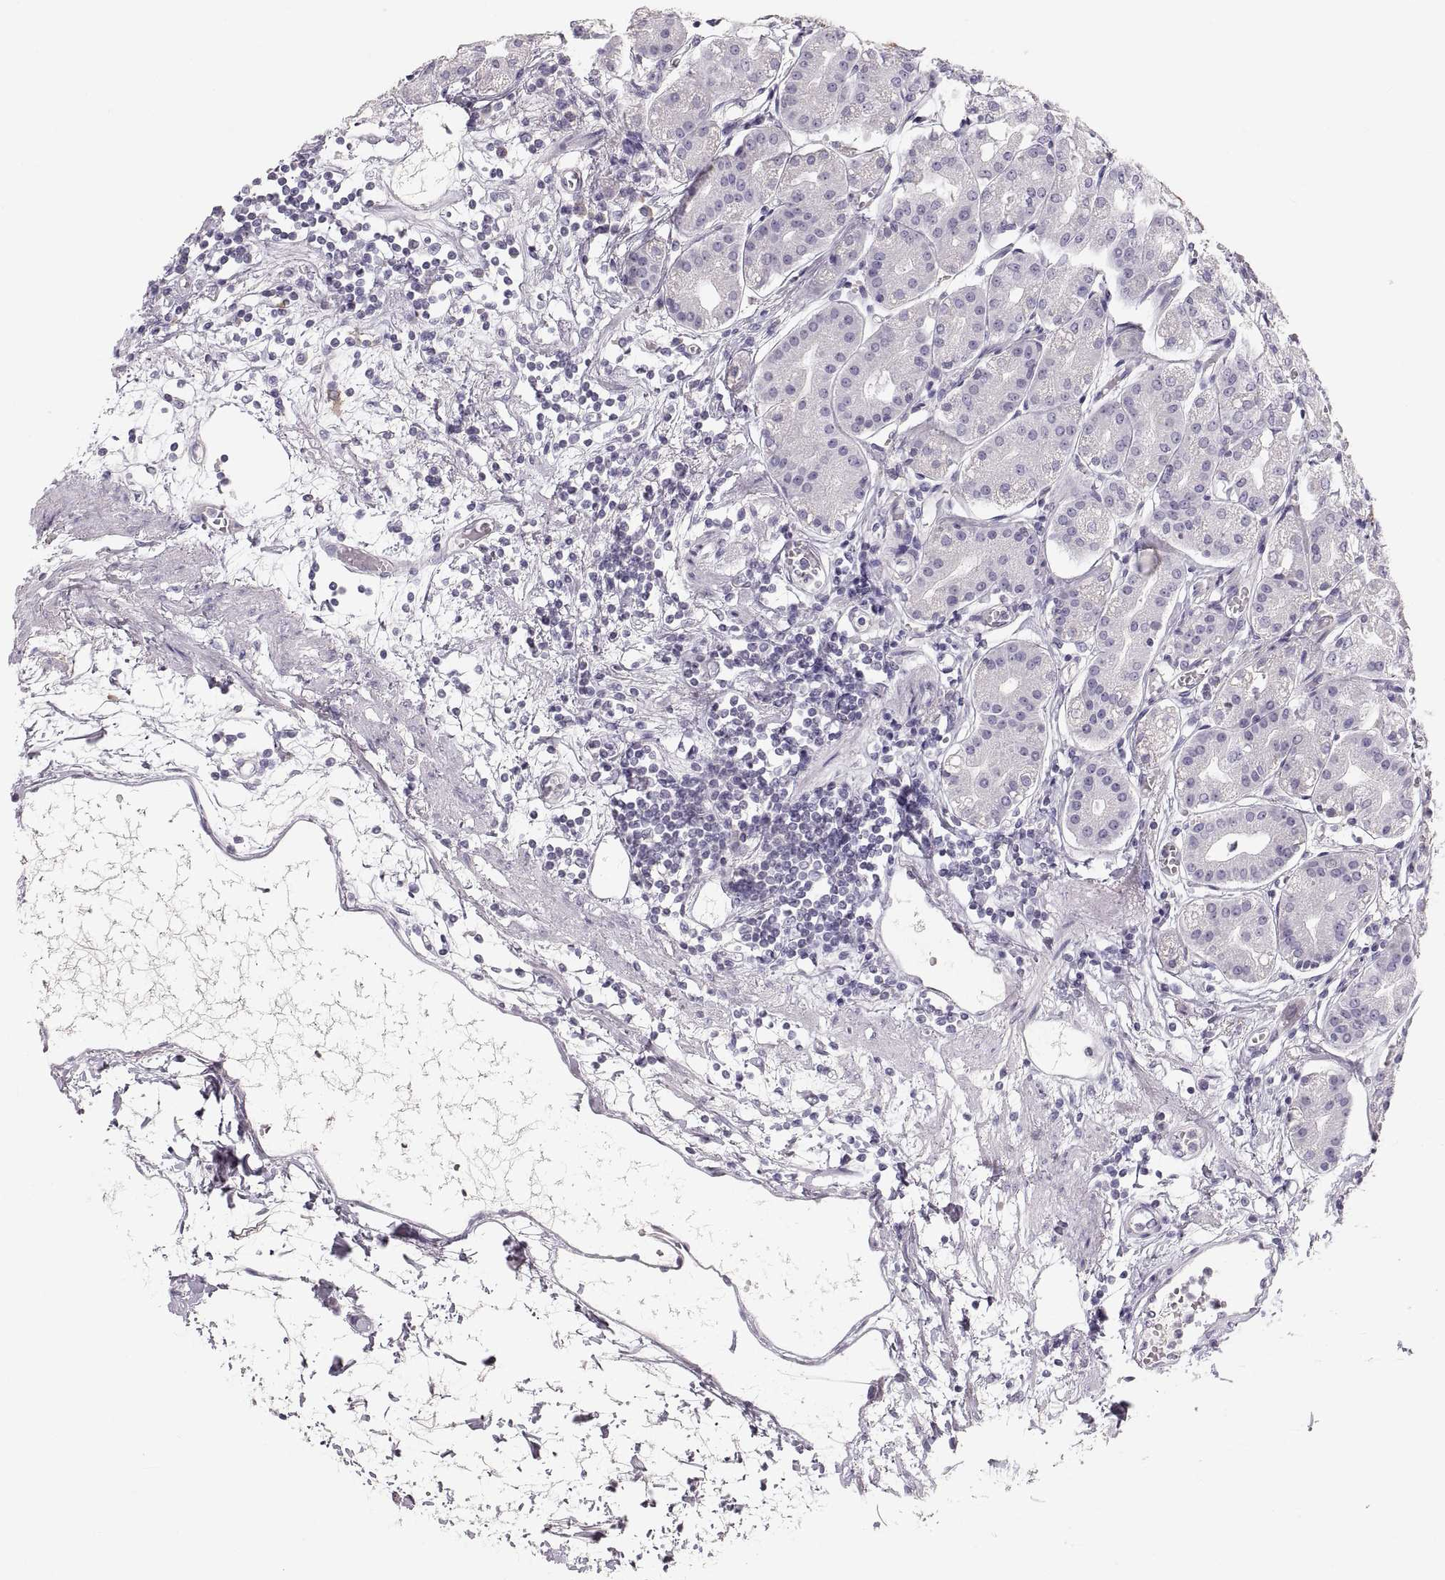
{"staining": {"intensity": "negative", "quantity": "none", "location": "none"}, "tissue": "stomach", "cell_type": "Glandular cells", "image_type": "normal", "snomed": [{"axis": "morphology", "description": "Normal tissue, NOS"}, {"axis": "topography", "description": "Skeletal muscle"}, {"axis": "topography", "description": "Stomach"}], "caption": "This photomicrograph is of benign stomach stained with IHC to label a protein in brown with the nuclei are counter-stained blue. There is no expression in glandular cells.", "gene": "RUNDC3A", "patient": {"sex": "female", "age": 57}}